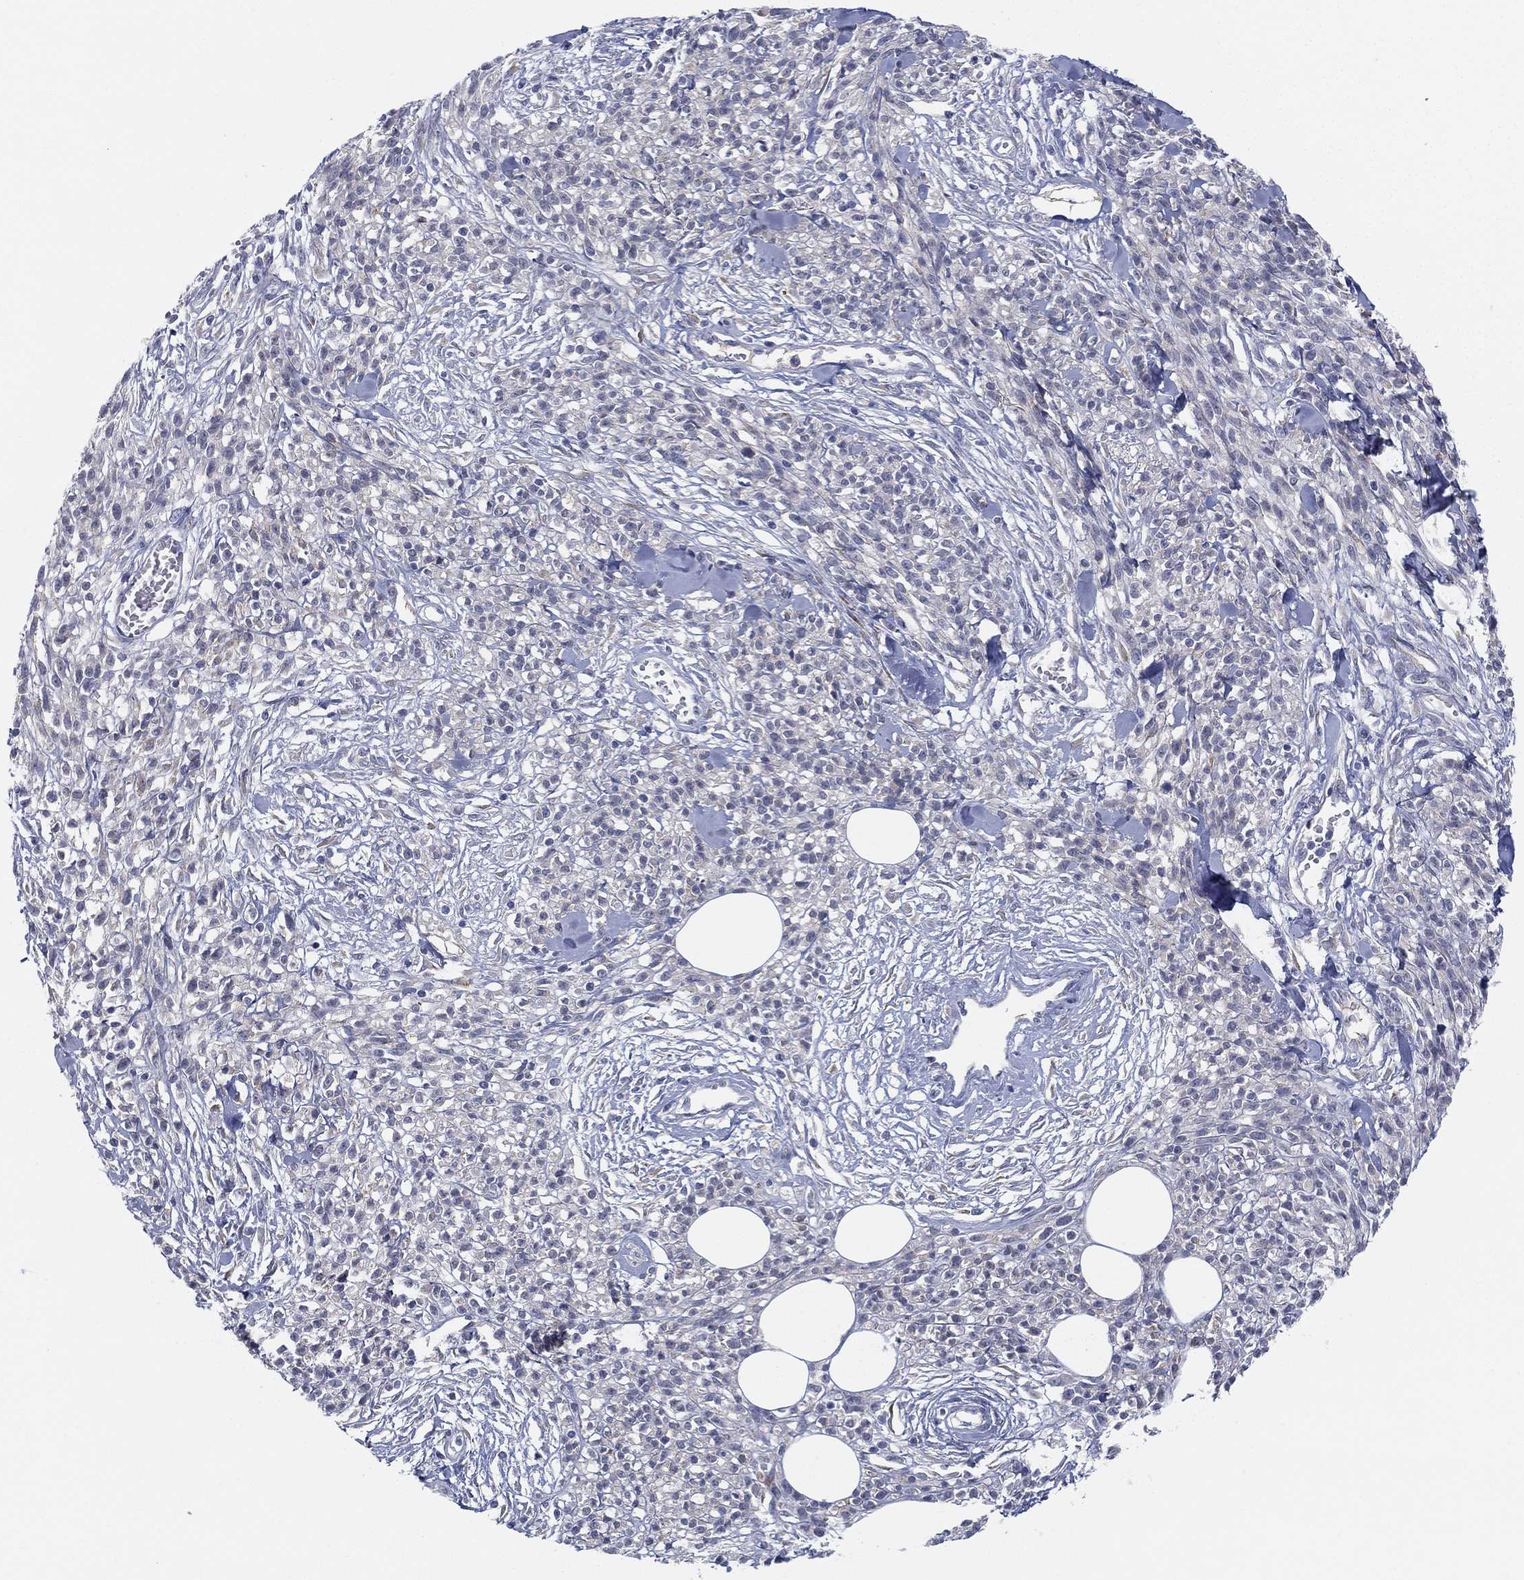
{"staining": {"intensity": "negative", "quantity": "none", "location": "none"}, "tissue": "melanoma", "cell_type": "Tumor cells", "image_type": "cancer", "snomed": [{"axis": "morphology", "description": "Malignant melanoma, NOS"}, {"axis": "topography", "description": "Skin"}, {"axis": "topography", "description": "Skin of trunk"}], "caption": "A histopathology image of melanoma stained for a protein shows no brown staining in tumor cells.", "gene": "MLF1", "patient": {"sex": "male", "age": 74}}